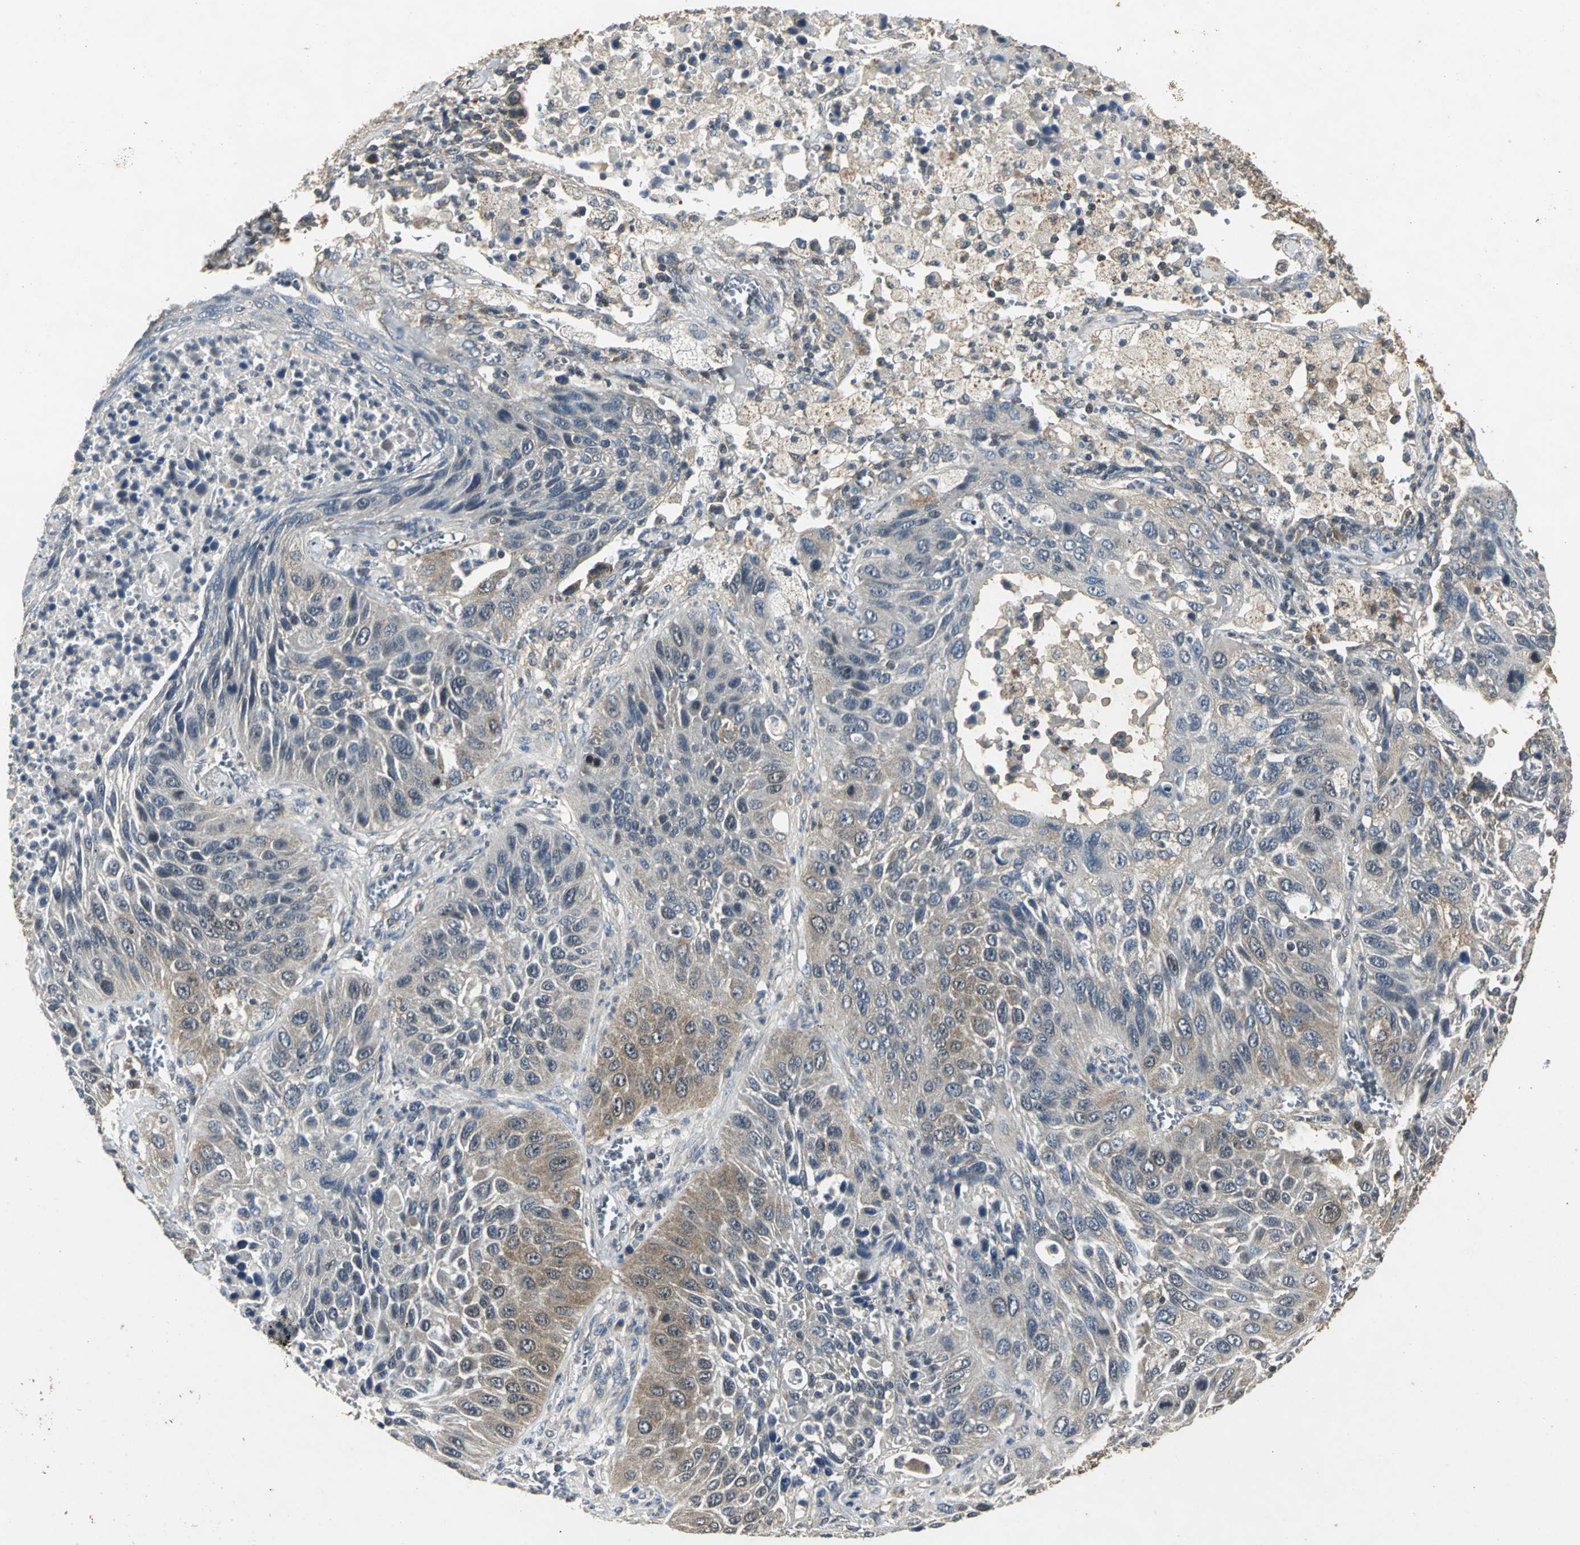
{"staining": {"intensity": "moderate", "quantity": "25%-75%", "location": "cytoplasmic/membranous"}, "tissue": "lung cancer", "cell_type": "Tumor cells", "image_type": "cancer", "snomed": [{"axis": "morphology", "description": "Squamous cell carcinoma, NOS"}, {"axis": "topography", "description": "Lung"}], "caption": "A high-resolution micrograph shows immunohistochemistry staining of lung squamous cell carcinoma, which reveals moderate cytoplasmic/membranous expression in about 25%-75% of tumor cells.", "gene": "IRF3", "patient": {"sex": "female", "age": 76}}